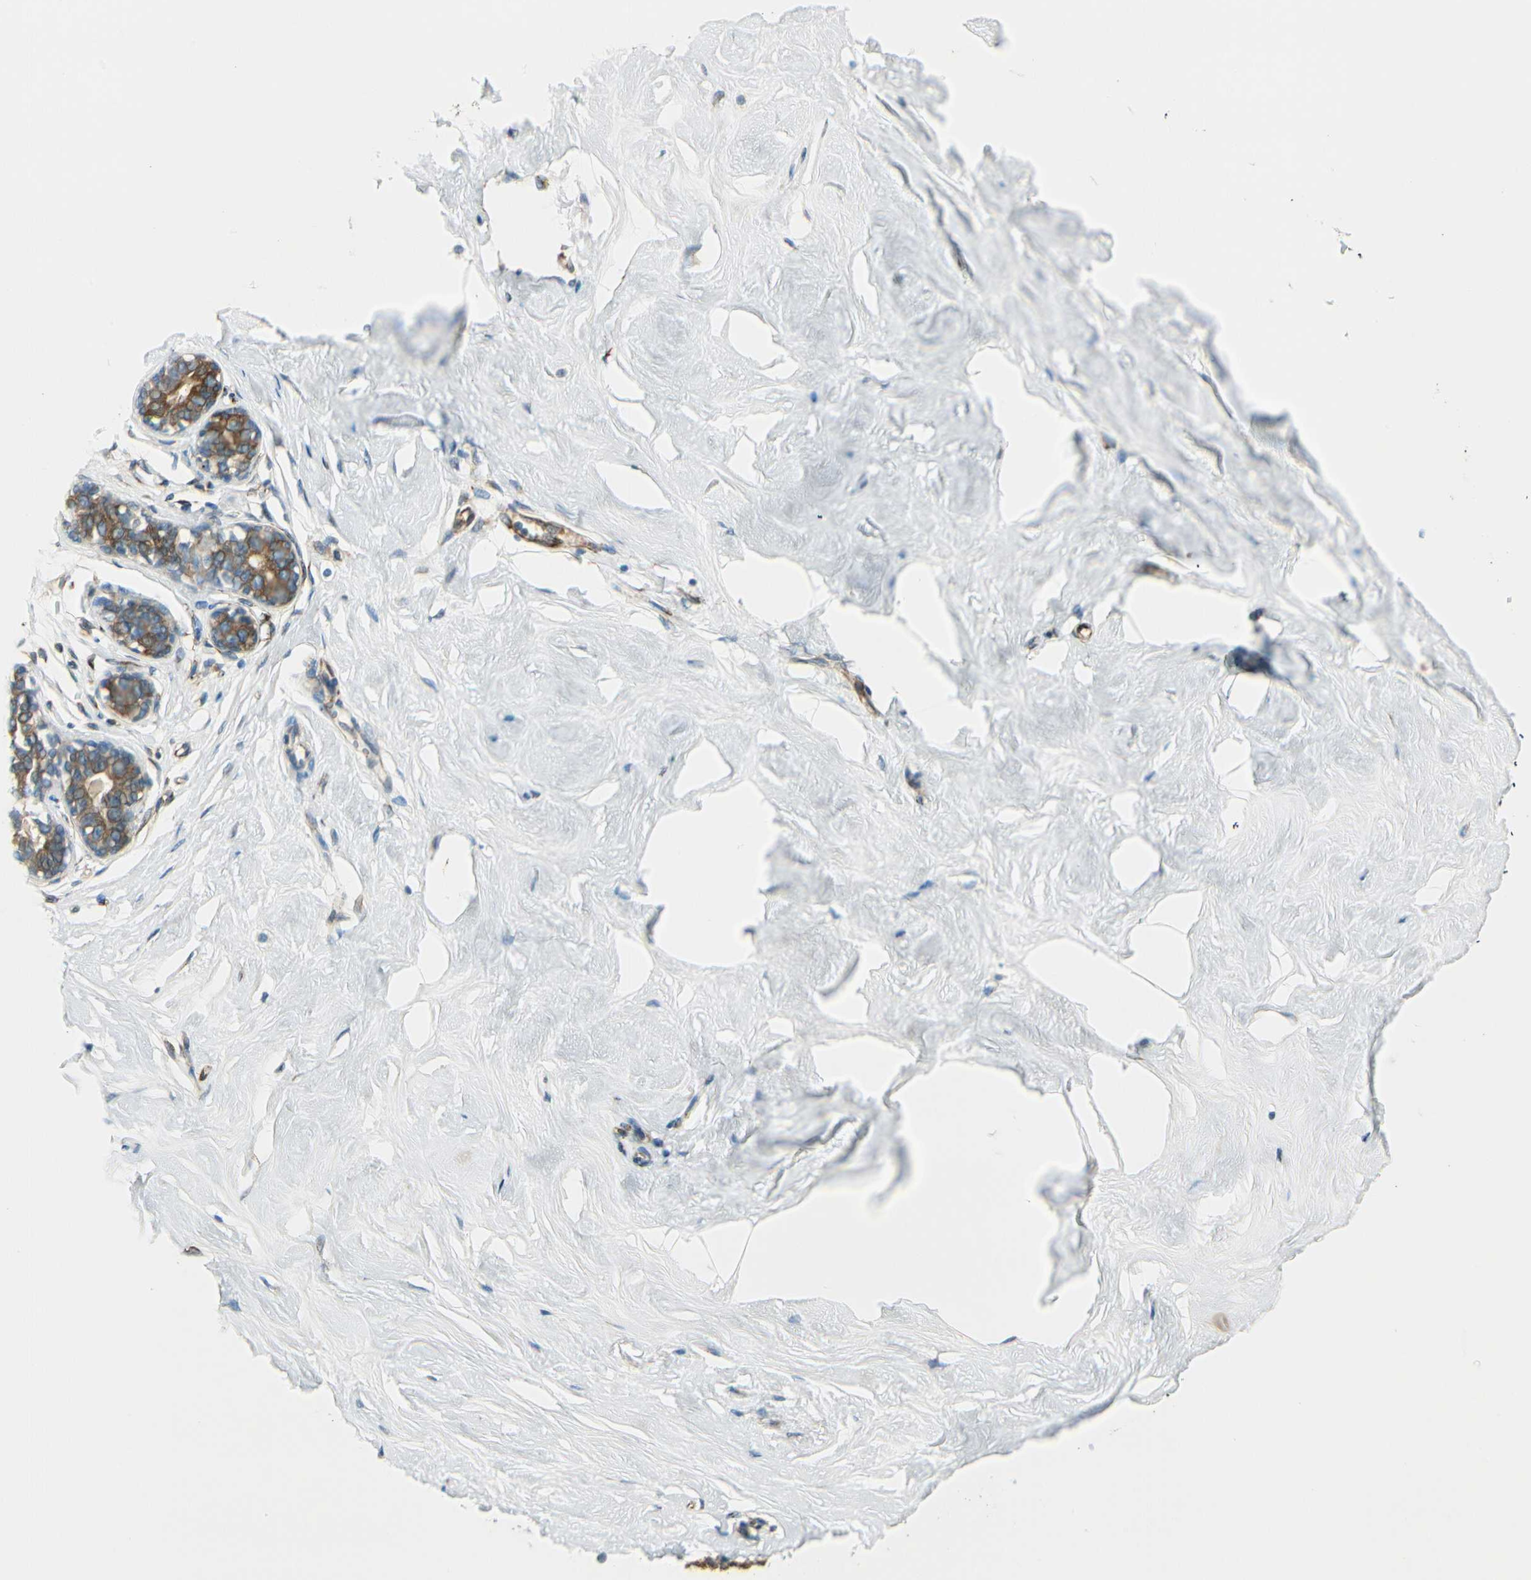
{"staining": {"intensity": "negative", "quantity": "none", "location": "none"}, "tissue": "breast", "cell_type": "Adipocytes", "image_type": "normal", "snomed": [{"axis": "morphology", "description": "Normal tissue, NOS"}, {"axis": "topography", "description": "Breast"}], "caption": "IHC photomicrograph of benign breast: breast stained with DAB shows no significant protein positivity in adipocytes. (Stains: DAB (3,3'-diaminobenzidine) IHC with hematoxylin counter stain, Microscopy: brightfield microscopy at high magnification).", "gene": "FKBP7", "patient": {"sex": "female", "age": 23}}